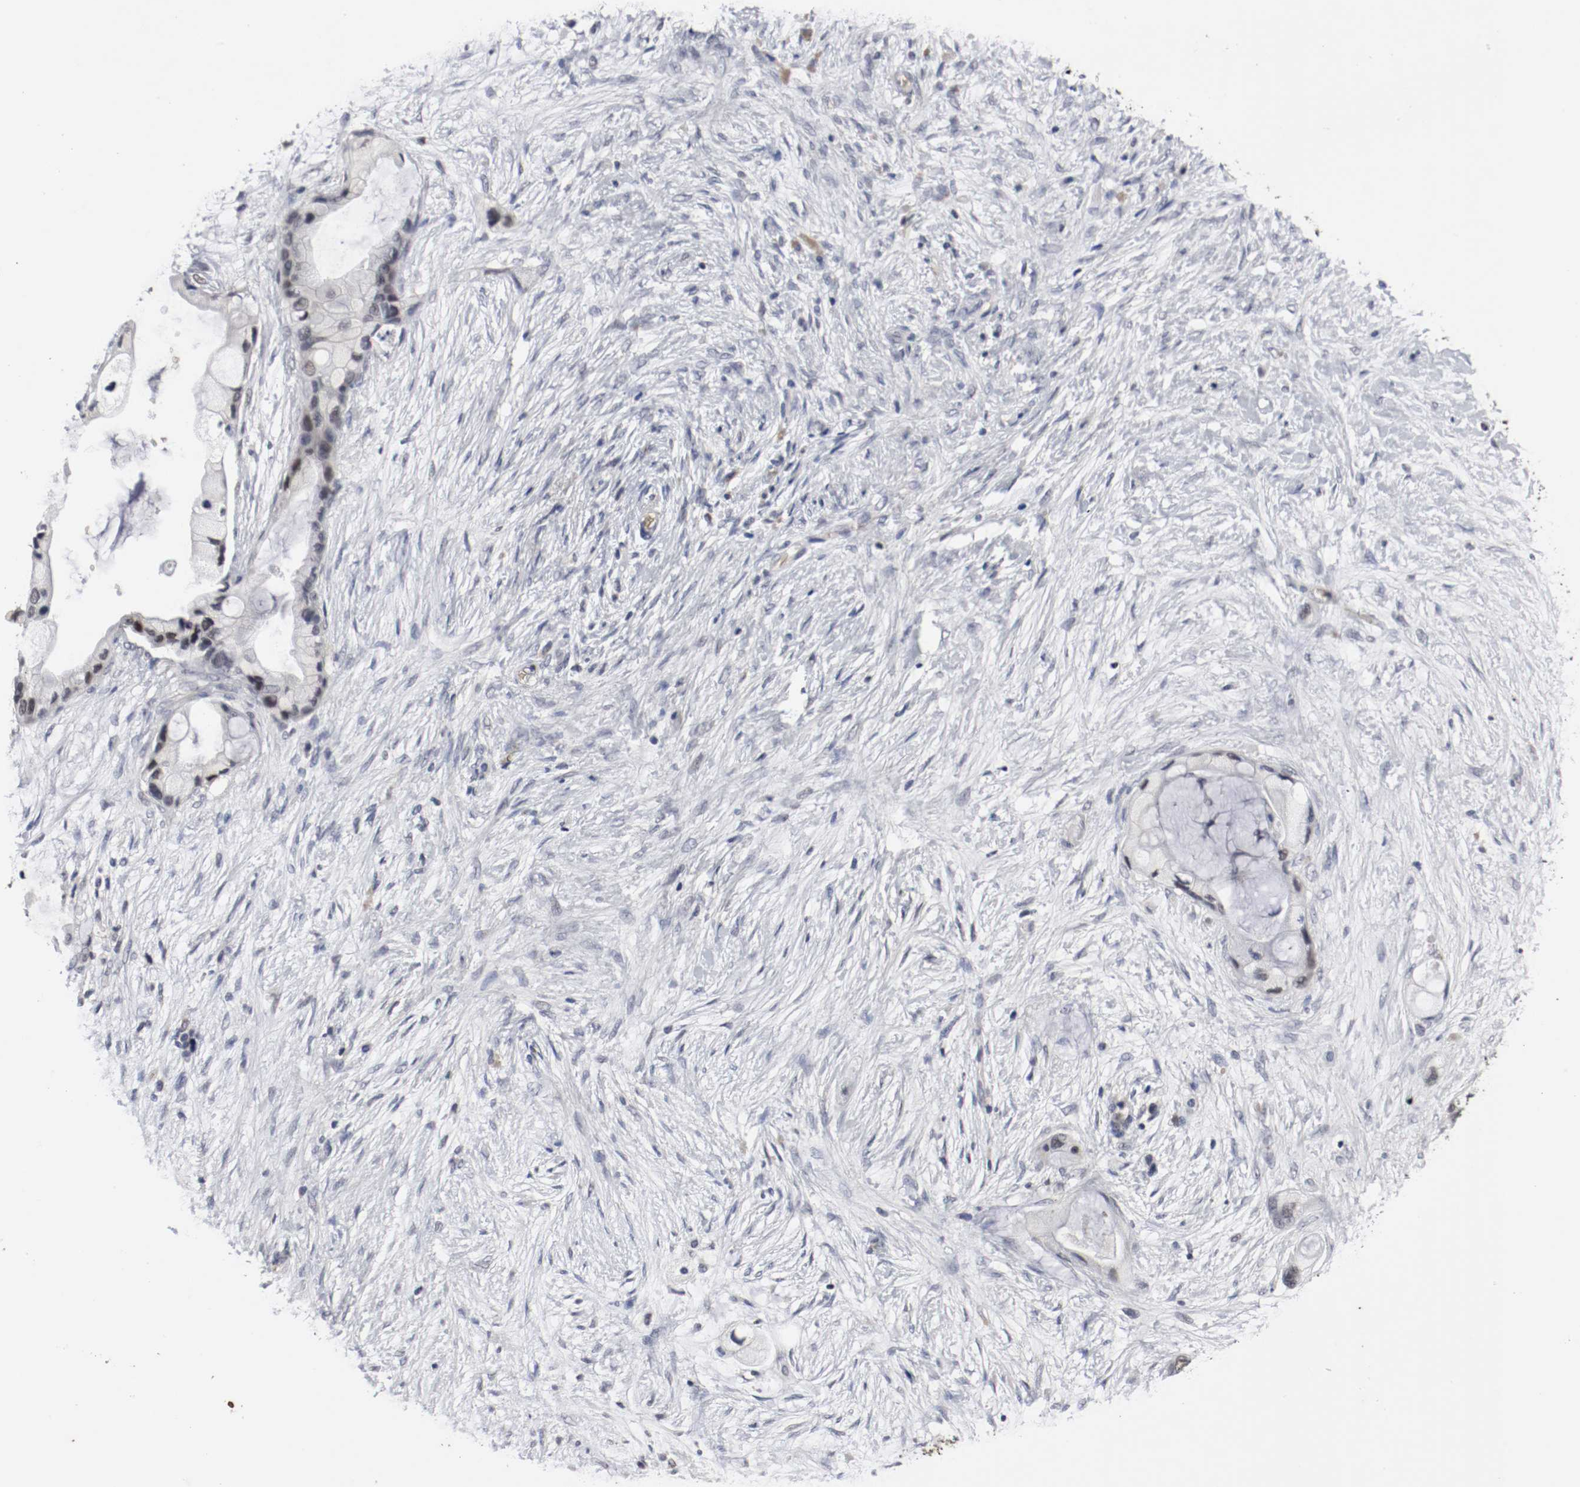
{"staining": {"intensity": "negative", "quantity": "none", "location": "none"}, "tissue": "pancreatic cancer", "cell_type": "Tumor cells", "image_type": "cancer", "snomed": [{"axis": "morphology", "description": "Adenocarcinoma, NOS"}, {"axis": "topography", "description": "Pancreas"}], "caption": "Photomicrograph shows no protein expression in tumor cells of pancreatic cancer (adenocarcinoma) tissue.", "gene": "JUND", "patient": {"sex": "female", "age": 59}}